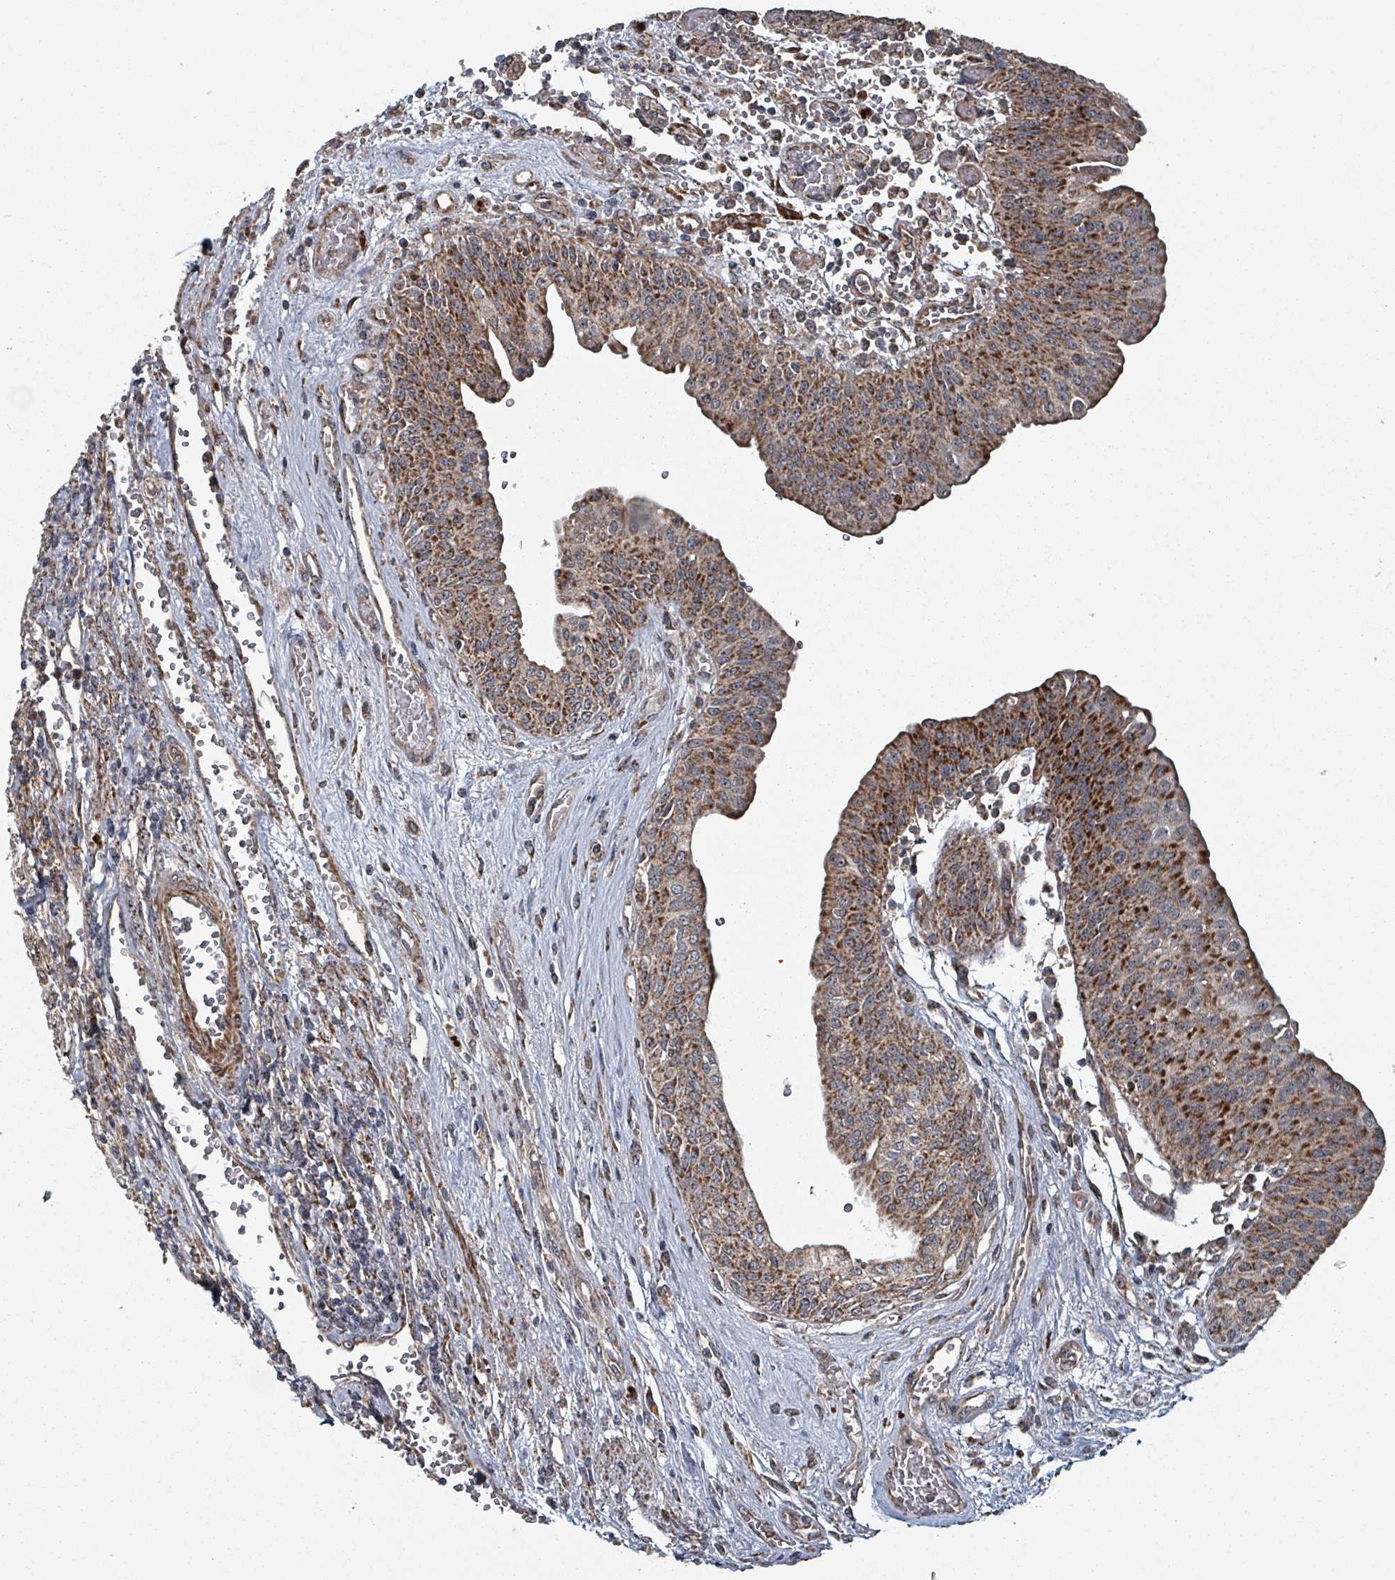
{"staining": {"intensity": "moderate", "quantity": ">75%", "location": "cytoplasmic/membranous"}, "tissue": "urothelial cancer", "cell_type": "Tumor cells", "image_type": "cancer", "snomed": [{"axis": "morphology", "description": "Urothelial carcinoma, High grade"}, {"axis": "topography", "description": "Urinary bladder"}], "caption": "Moderate cytoplasmic/membranous protein expression is seen in approximately >75% of tumor cells in urothelial cancer. The staining was performed using DAB to visualize the protein expression in brown, while the nuclei were stained in blue with hematoxylin (Magnification: 20x).", "gene": "MRPL4", "patient": {"sex": "female", "age": 79}}